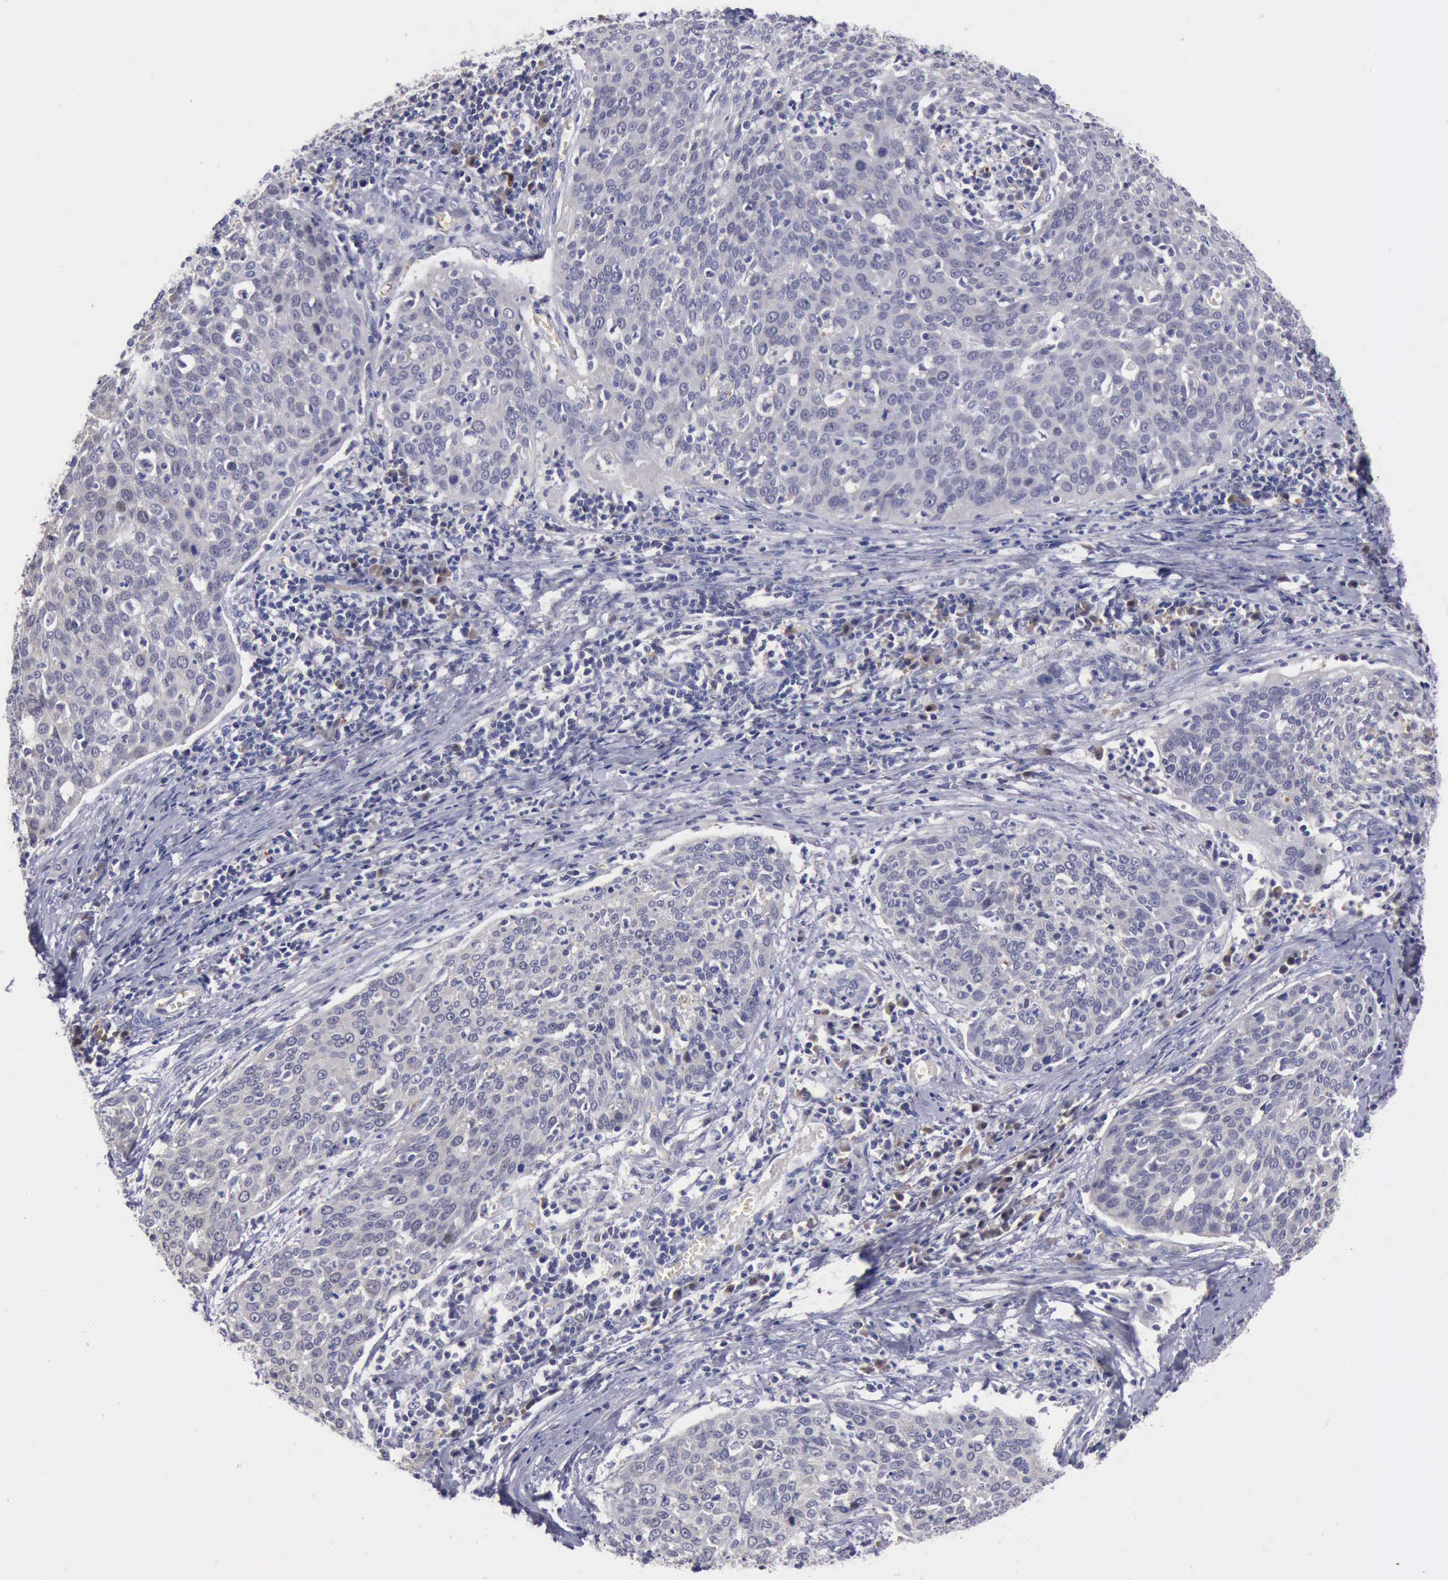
{"staining": {"intensity": "negative", "quantity": "none", "location": "none"}, "tissue": "cervical cancer", "cell_type": "Tumor cells", "image_type": "cancer", "snomed": [{"axis": "morphology", "description": "Squamous cell carcinoma, NOS"}, {"axis": "topography", "description": "Cervix"}], "caption": "Micrograph shows no significant protein staining in tumor cells of cervical squamous cell carcinoma. The staining is performed using DAB brown chromogen with nuclei counter-stained in using hematoxylin.", "gene": "CEP128", "patient": {"sex": "female", "age": 38}}